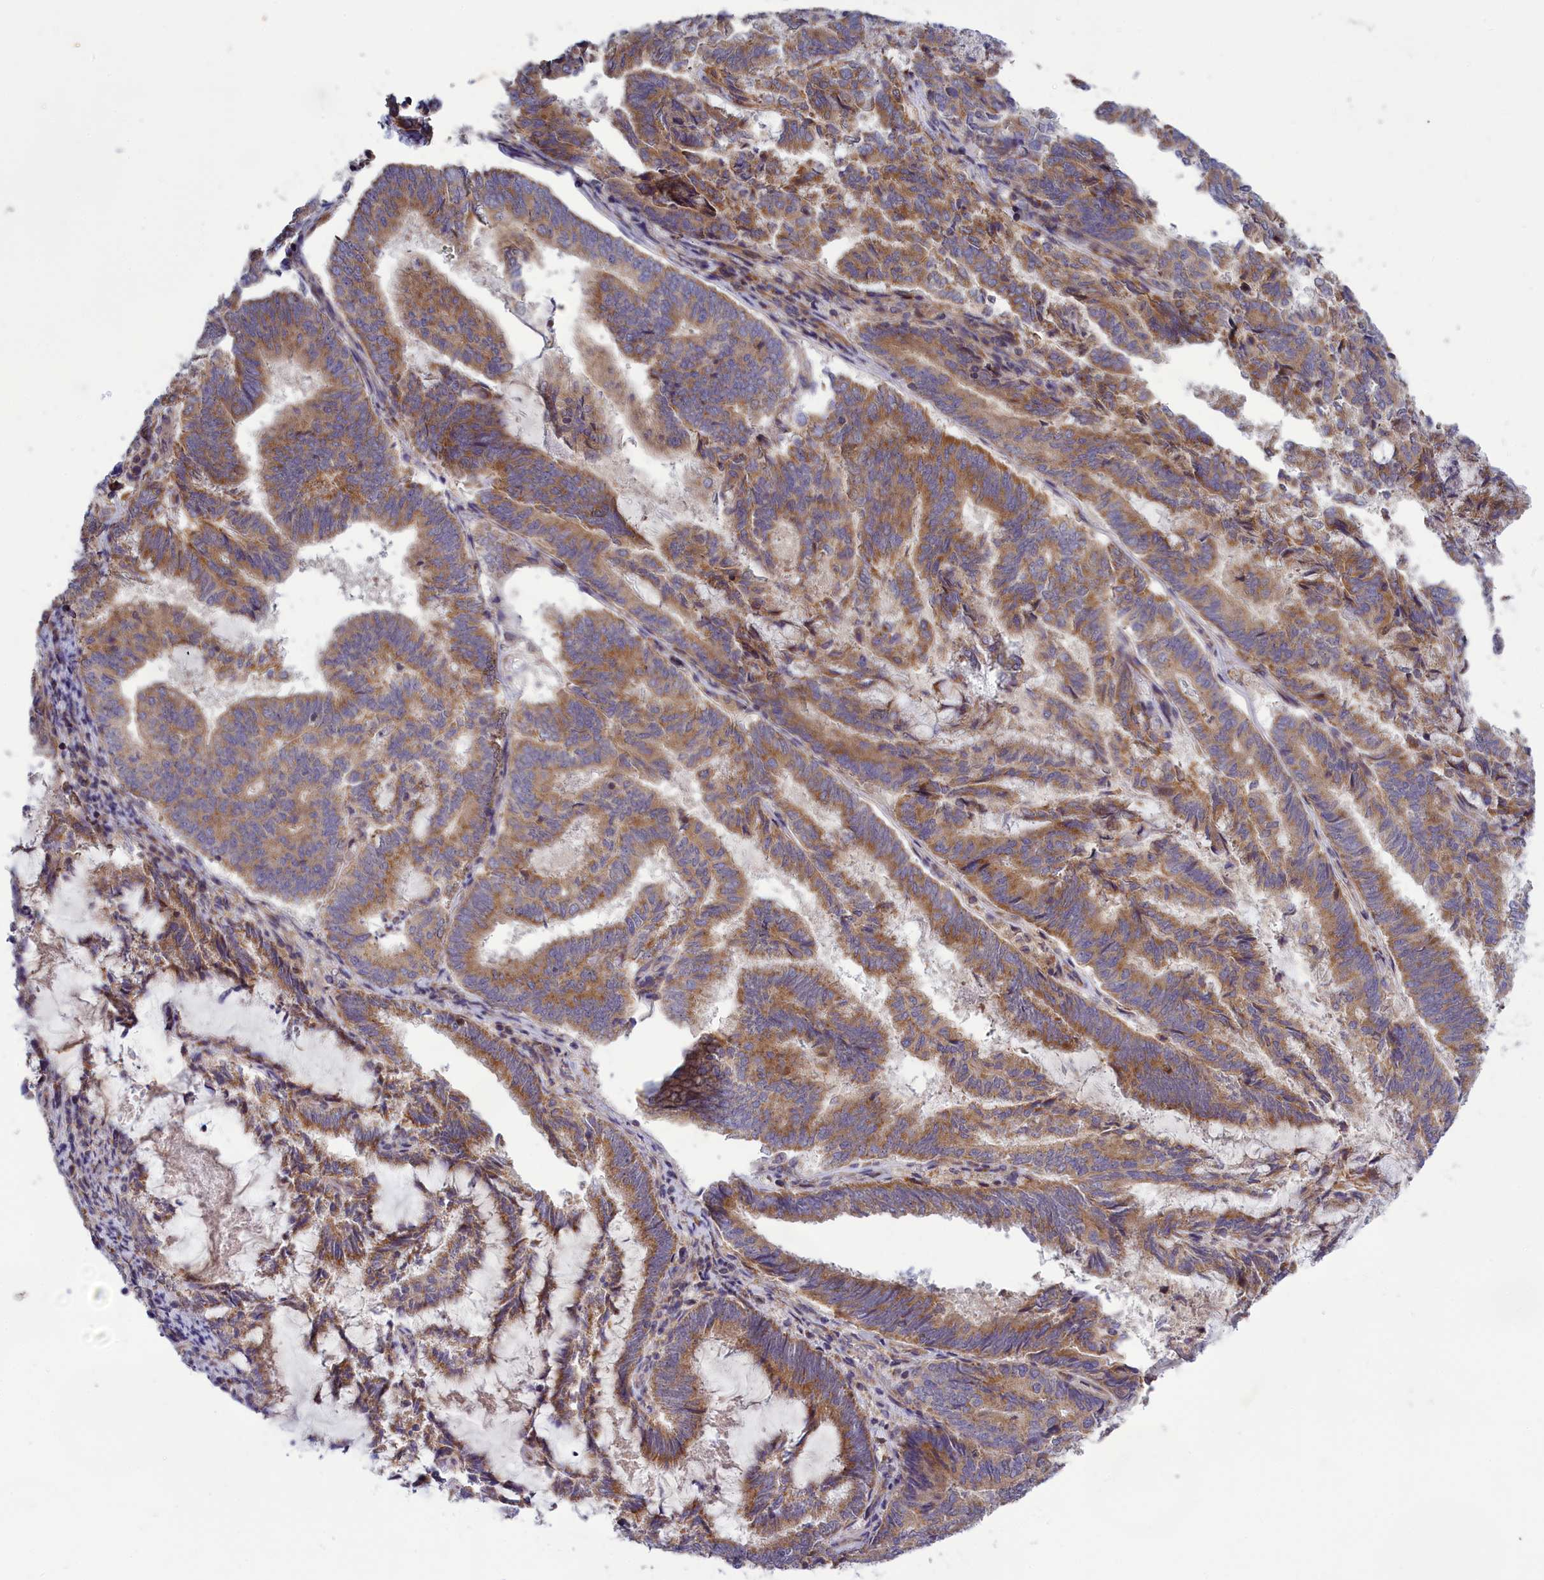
{"staining": {"intensity": "moderate", "quantity": ">75%", "location": "cytoplasmic/membranous"}, "tissue": "endometrial cancer", "cell_type": "Tumor cells", "image_type": "cancer", "snomed": [{"axis": "morphology", "description": "Adenocarcinoma, NOS"}, {"axis": "topography", "description": "Endometrium"}], "caption": "Immunohistochemistry (IHC) staining of endometrial adenocarcinoma, which exhibits medium levels of moderate cytoplasmic/membranous positivity in about >75% of tumor cells indicating moderate cytoplasmic/membranous protein staining. The staining was performed using DAB (brown) for protein detection and nuclei were counterstained in hematoxylin (blue).", "gene": "BLTP2", "patient": {"sex": "female", "age": 80}}